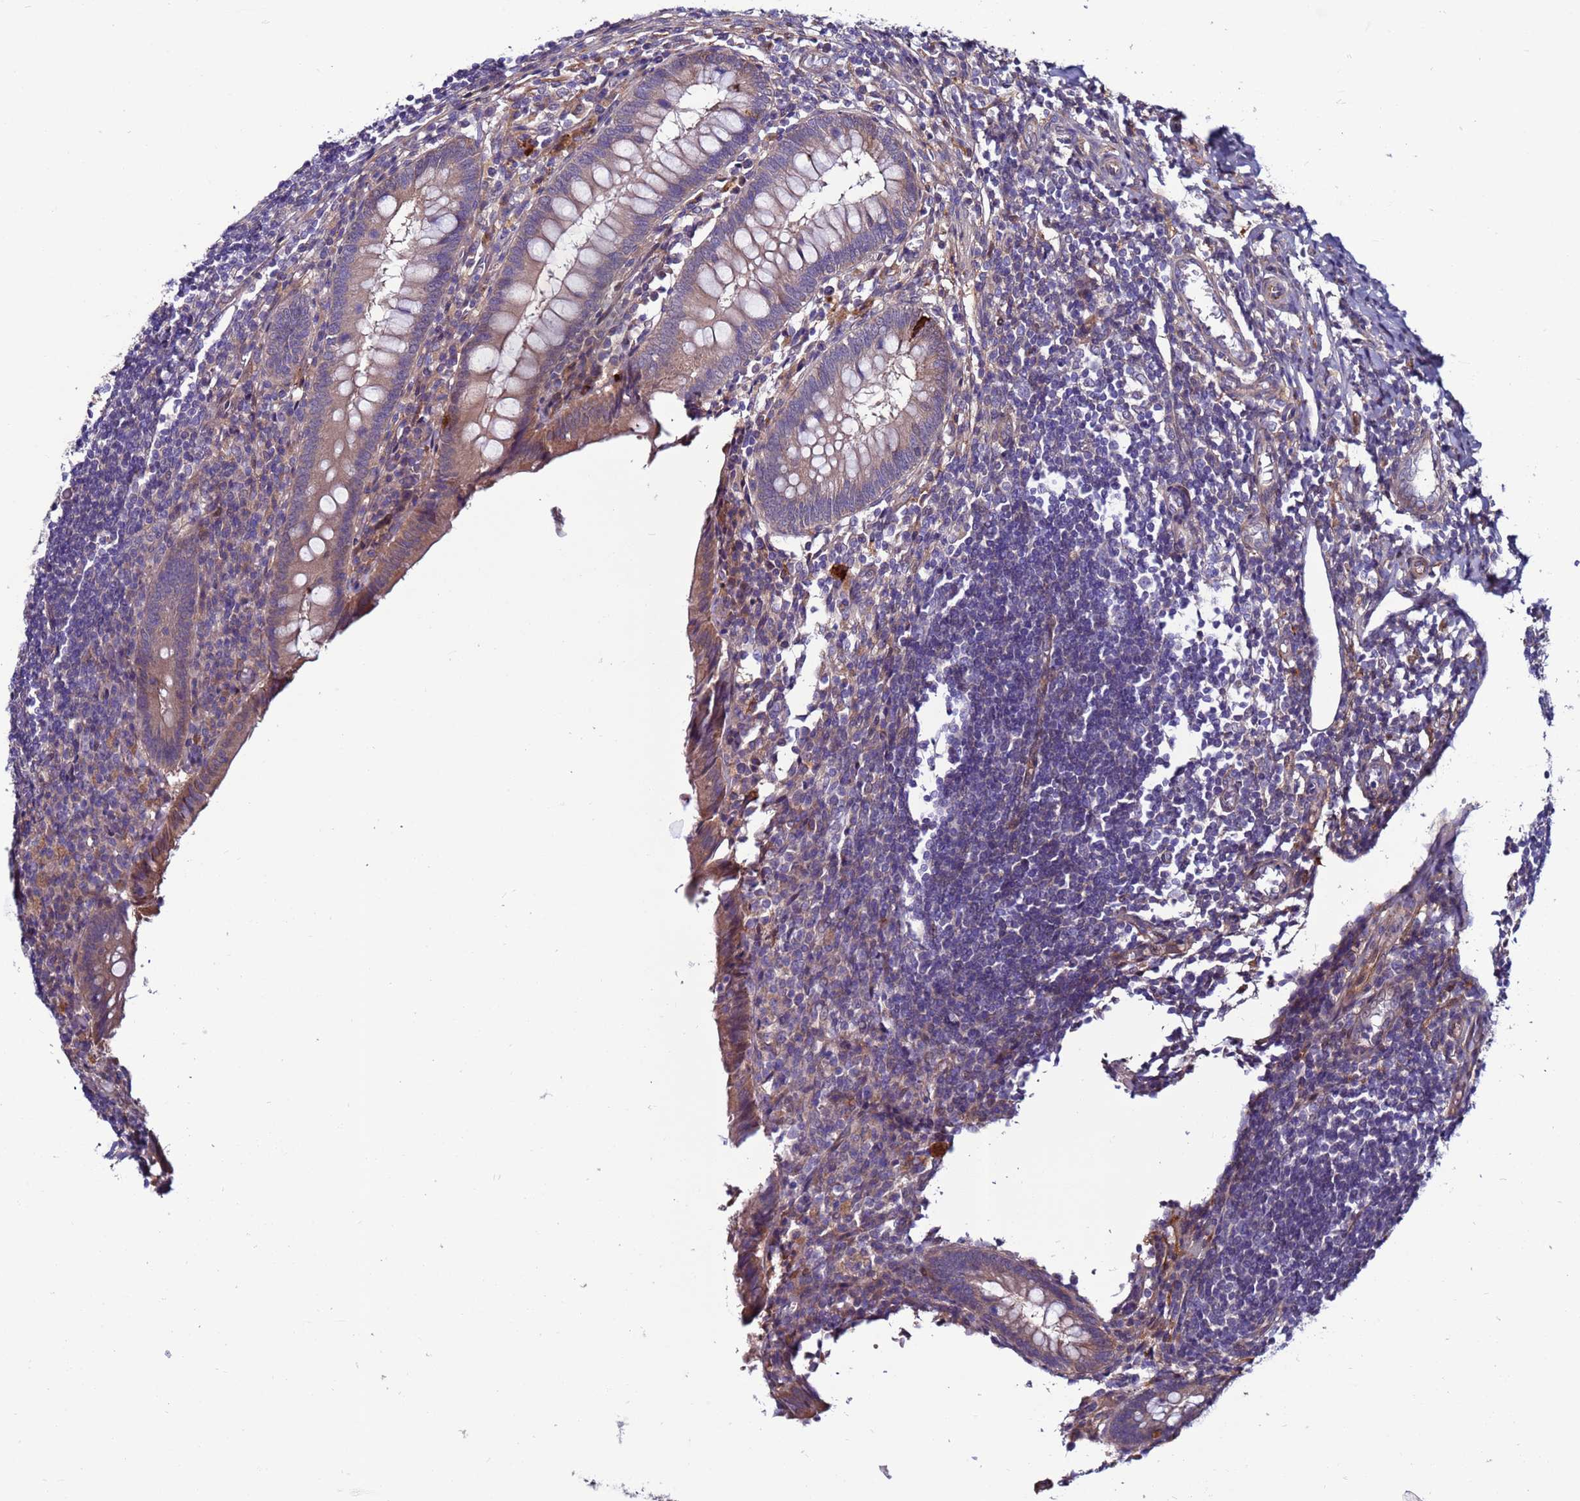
{"staining": {"intensity": "moderate", "quantity": "25%-75%", "location": "cytoplasmic/membranous"}, "tissue": "appendix", "cell_type": "Glandular cells", "image_type": "normal", "snomed": [{"axis": "morphology", "description": "Normal tissue, NOS"}, {"axis": "topography", "description": "Appendix"}], "caption": "IHC (DAB) staining of benign human appendix displays moderate cytoplasmic/membranous protein staining in about 25%-75% of glandular cells.", "gene": "C8G", "patient": {"sex": "female", "age": 17}}